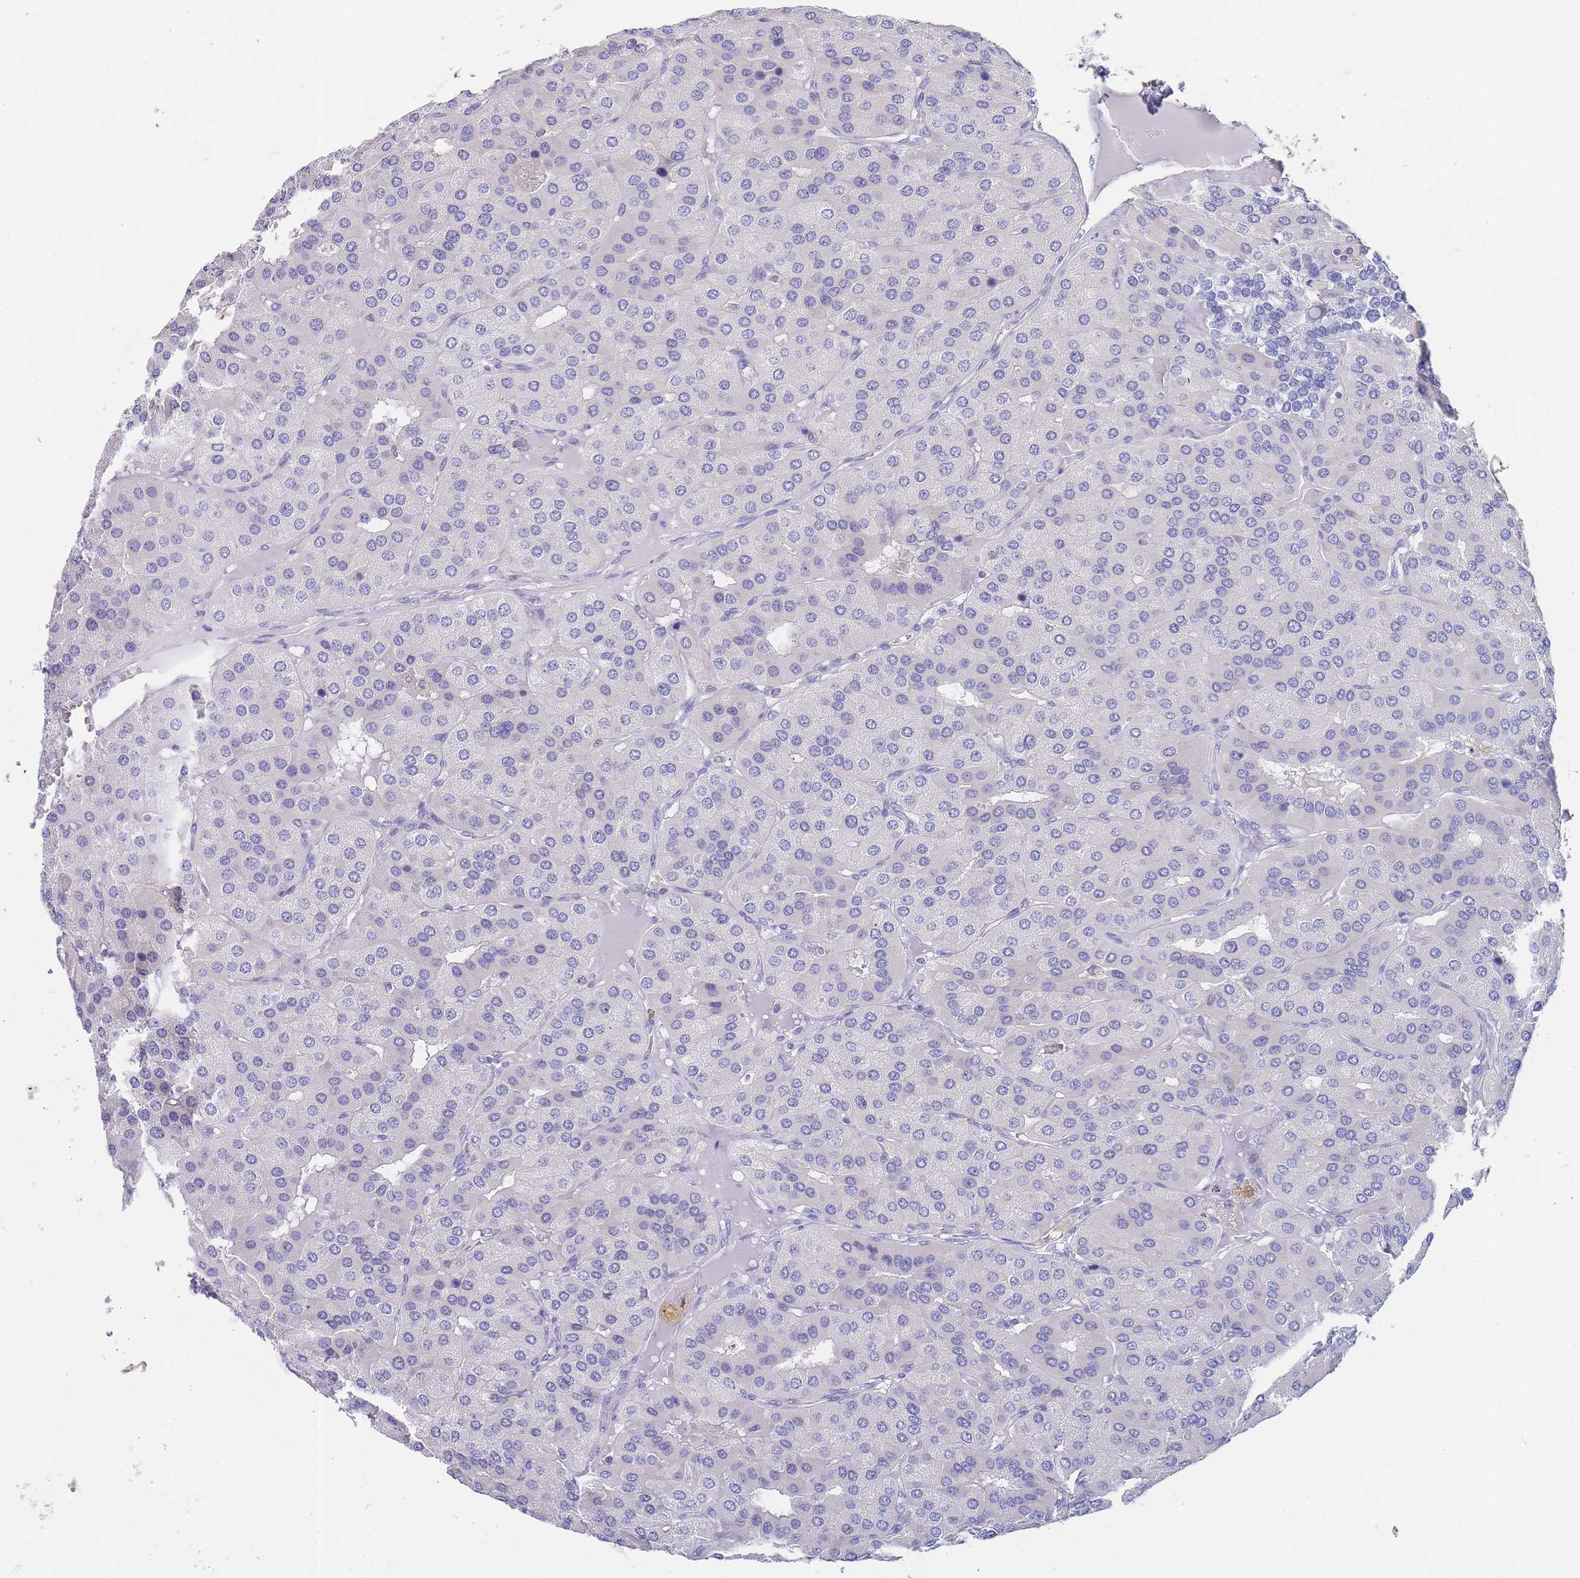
{"staining": {"intensity": "negative", "quantity": "none", "location": "none"}, "tissue": "parathyroid gland", "cell_type": "Glandular cells", "image_type": "normal", "snomed": [{"axis": "morphology", "description": "Normal tissue, NOS"}, {"axis": "morphology", "description": "Adenoma, NOS"}, {"axis": "topography", "description": "Parathyroid gland"}], "caption": "The micrograph exhibits no staining of glandular cells in normal parathyroid gland.", "gene": "NOP14", "patient": {"sex": "female", "age": 86}}